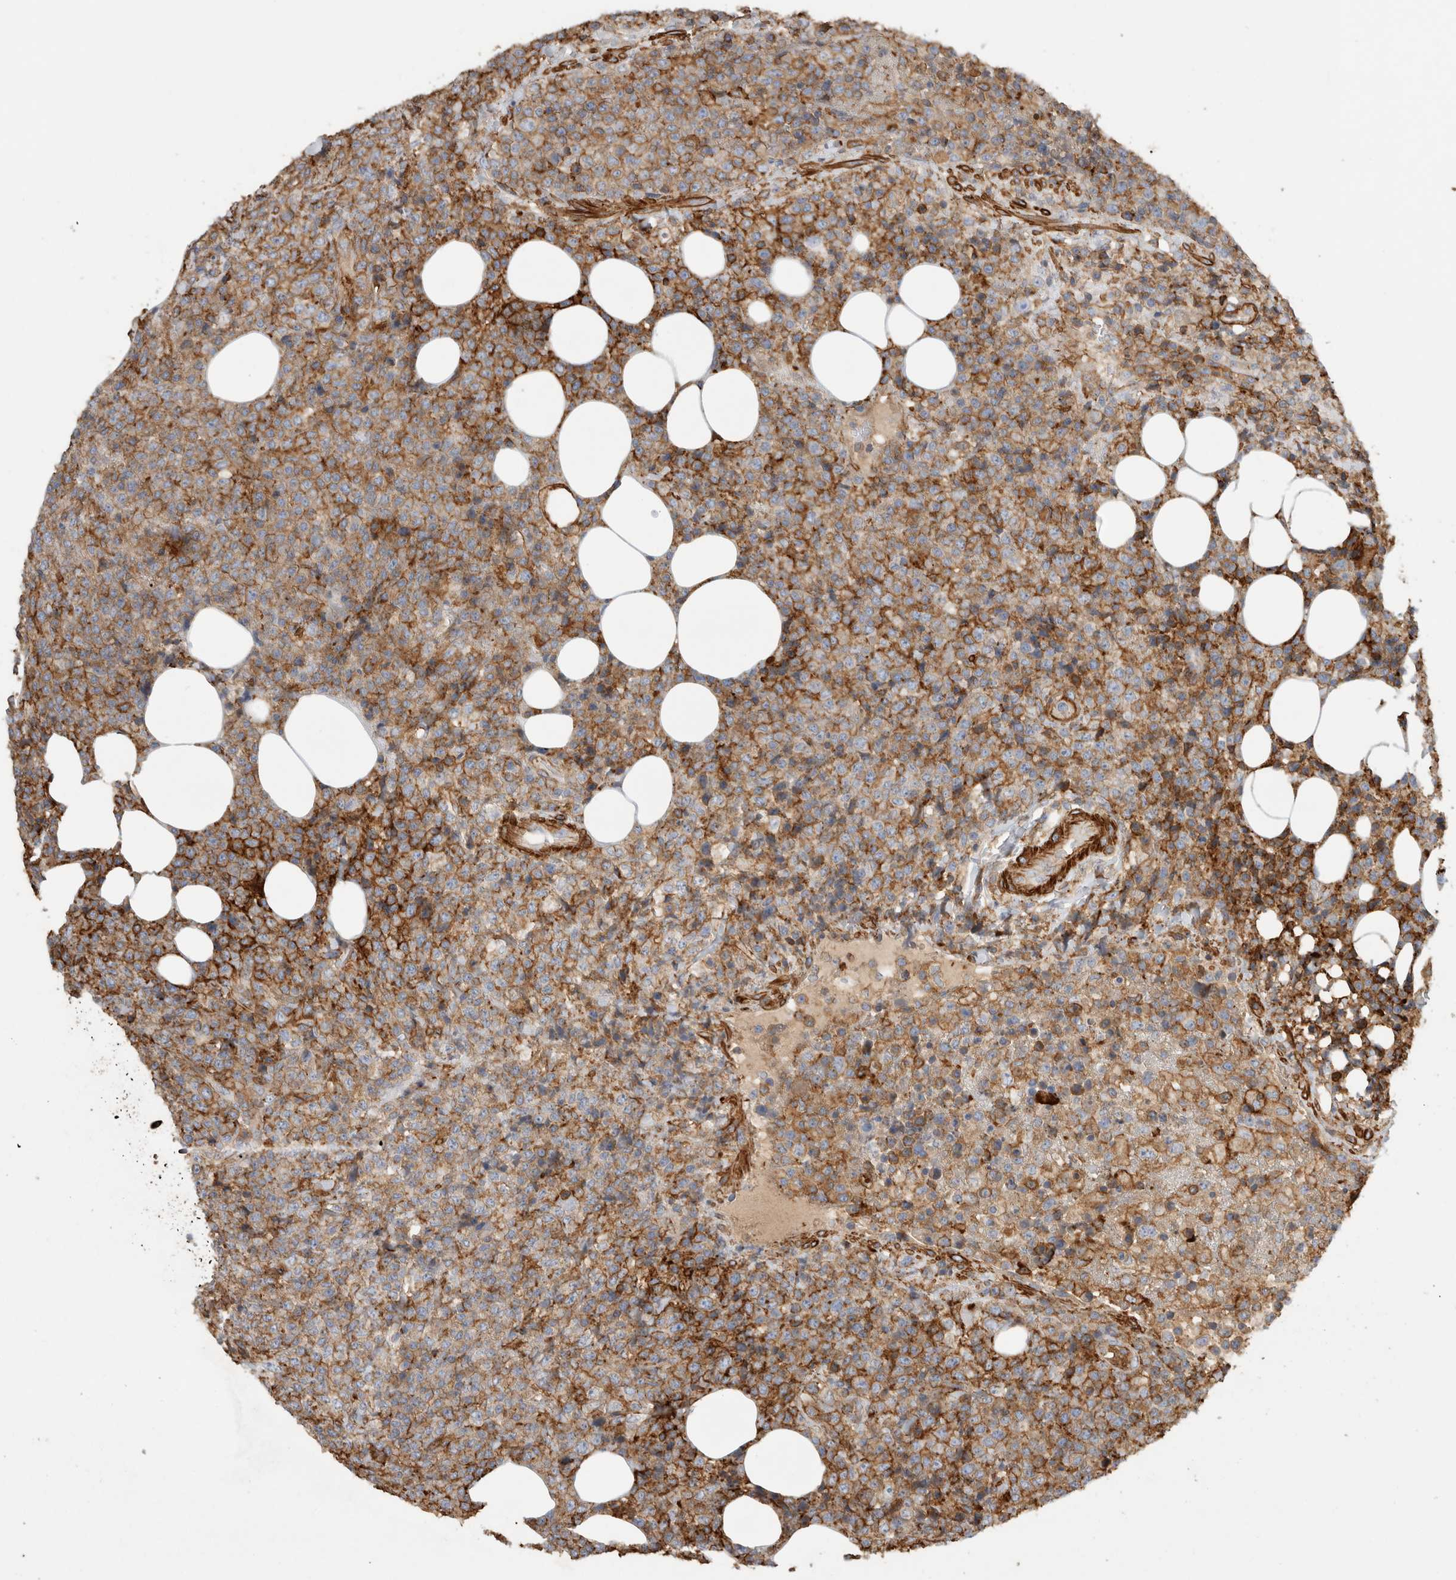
{"staining": {"intensity": "strong", "quantity": "25%-75%", "location": "cytoplasmic/membranous"}, "tissue": "lymphoma", "cell_type": "Tumor cells", "image_type": "cancer", "snomed": [{"axis": "morphology", "description": "Malignant lymphoma, non-Hodgkin's type, High grade"}, {"axis": "topography", "description": "Lymph node"}], "caption": "This image displays immunohistochemistry staining of human high-grade malignant lymphoma, non-Hodgkin's type, with high strong cytoplasmic/membranous expression in approximately 25%-75% of tumor cells.", "gene": "GPER1", "patient": {"sex": "male", "age": 13}}